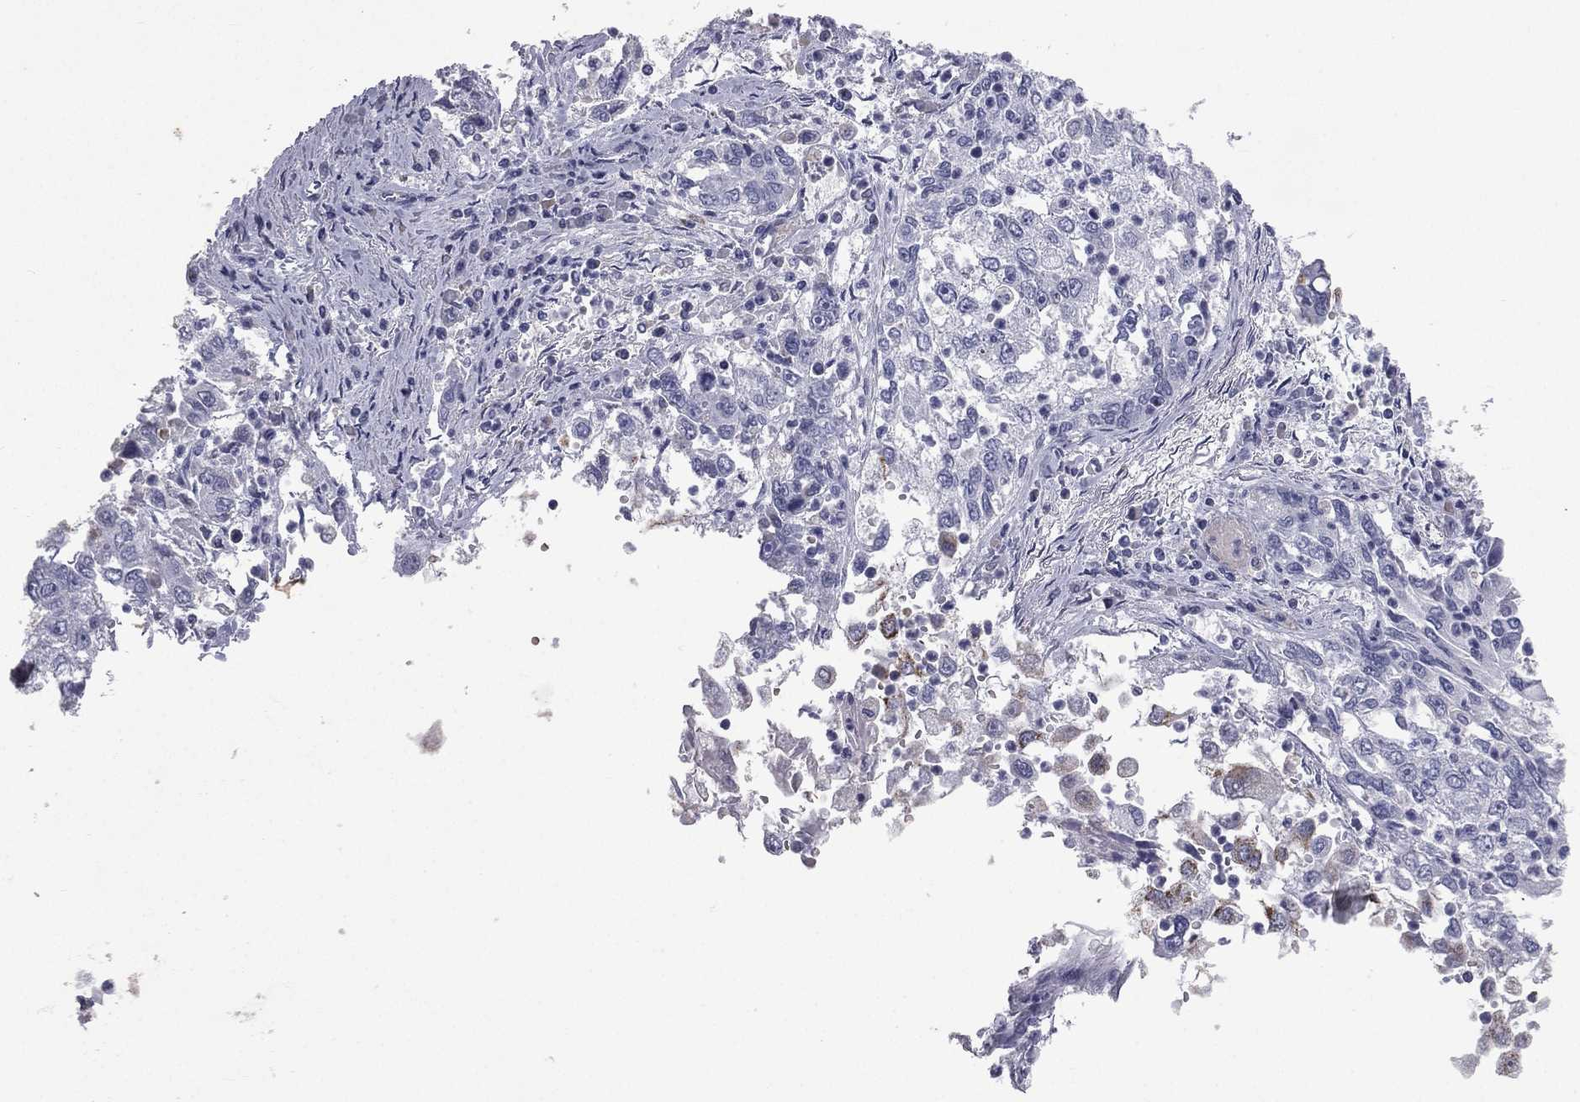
{"staining": {"intensity": "negative", "quantity": "none", "location": "none"}, "tissue": "cervical cancer", "cell_type": "Tumor cells", "image_type": "cancer", "snomed": [{"axis": "morphology", "description": "Squamous cell carcinoma, NOS"}, {"axis": "topography", "description": "Cervix"}], "caption": "Image shows no significant protein expression in tumor cells of cervical cancer (squamous cell carcinoma).", "gene": "ESX1", "patient": {"sex": "female", "age": 36}}